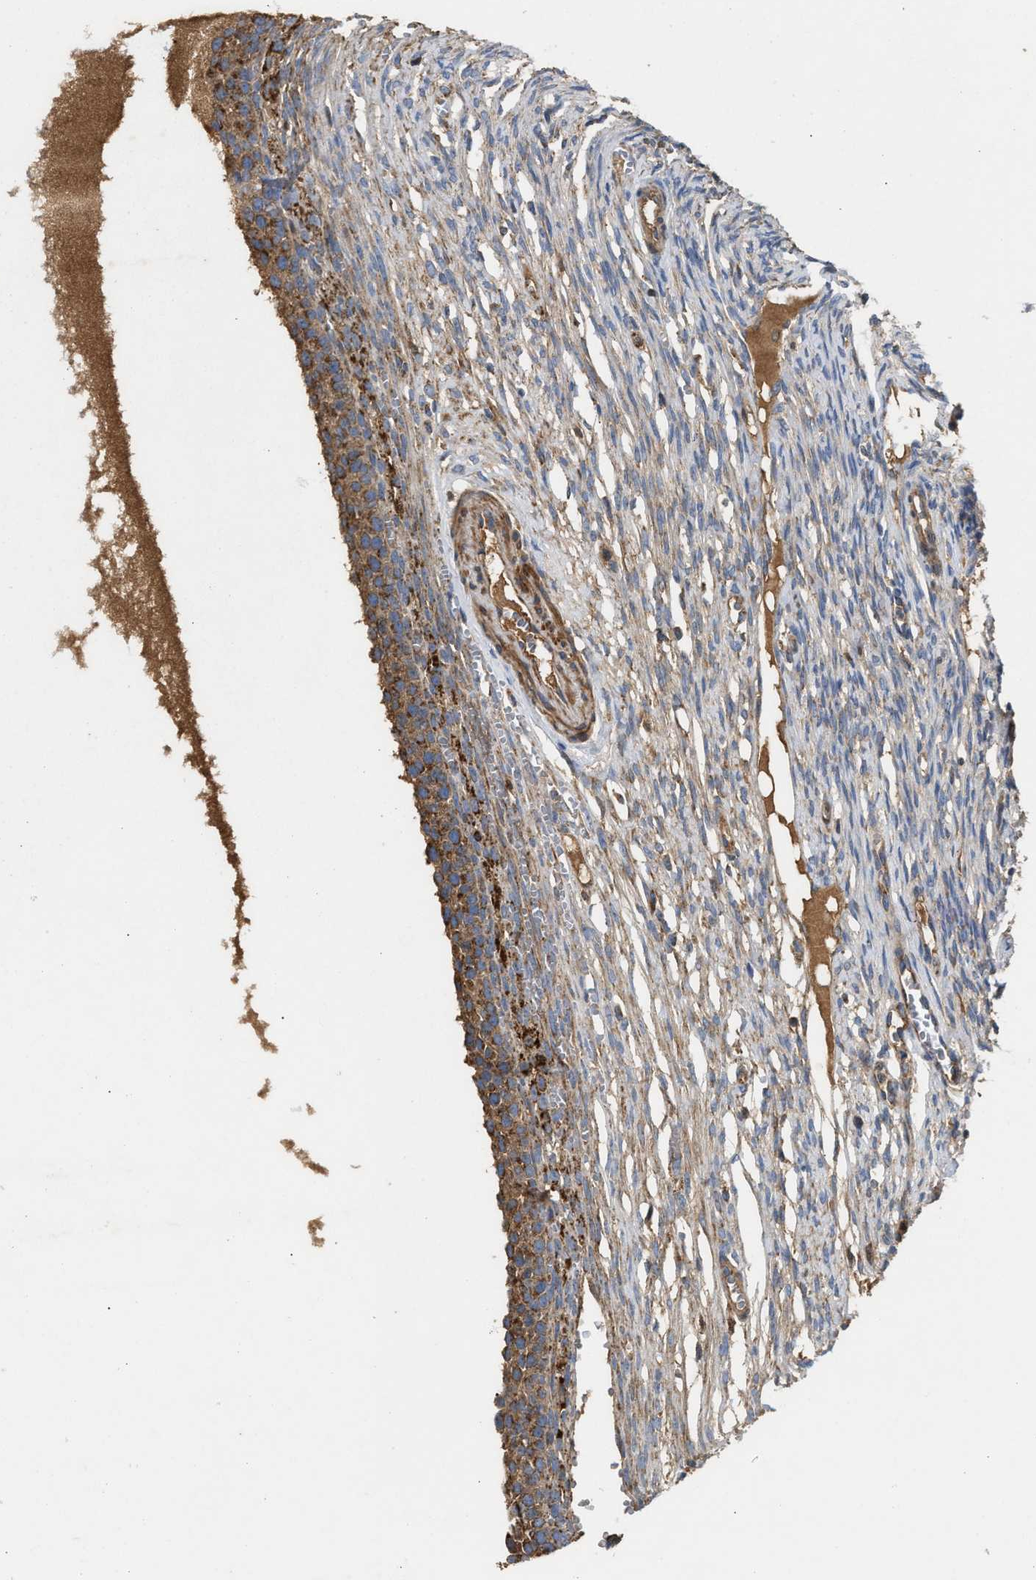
{"staining": {"intensity": "moderate", "quantity": ">75%", "location": "cytoplasmic/membranous"}, "tissue": "ovary", "cell_type": "Follicle cells", "image_type": "normal", "snomed": [{"axis": "morphology", "description": "Normal tissue, NOS"}, {"axis": "topography", "description": "Ovary"}], "caption": "Ovary stained for a protein (brown) shows moderate cytoplasmic/membranous positive staining in about >75% of follicle cells.", "gene": "TACO1", "patient": {"sex": "female", "age": 33}}